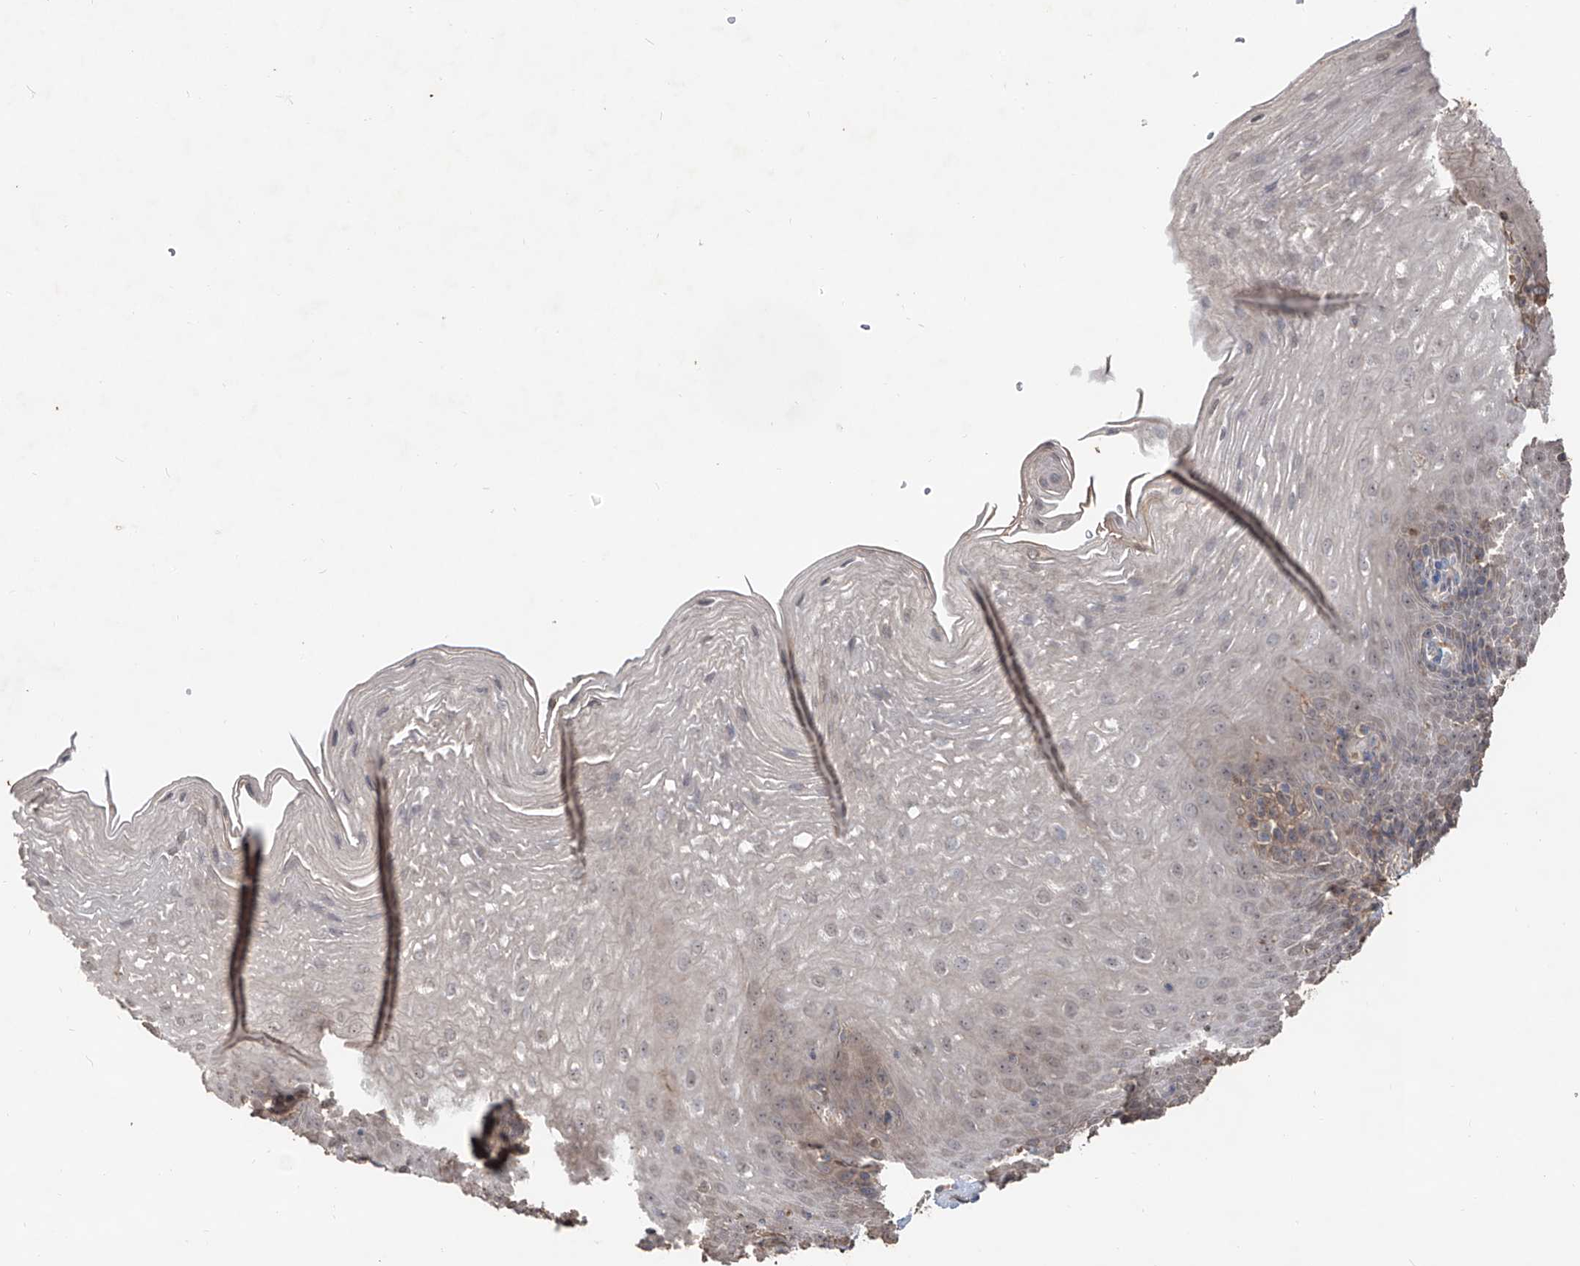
{"staining": {"intensity": "weak", "quantity": "<25%", "location": "cytoplasmic/membranous"}, "tissue": "esophagus", "cell_type": "Squamous epithelial cells", "image_type": "normal", "snomed": [{"axis": "morphology", "description": "Normal tissue, NOS"}, {"axis": "topography", "description": "Esophagus"}], "caption": "Immunohistochemistry (IHC) of unremarkable human esophagus displays no staining in squamous epithelial cells.", "gene": "EDN1", "patient": {"sex": "female", "age": 66}}